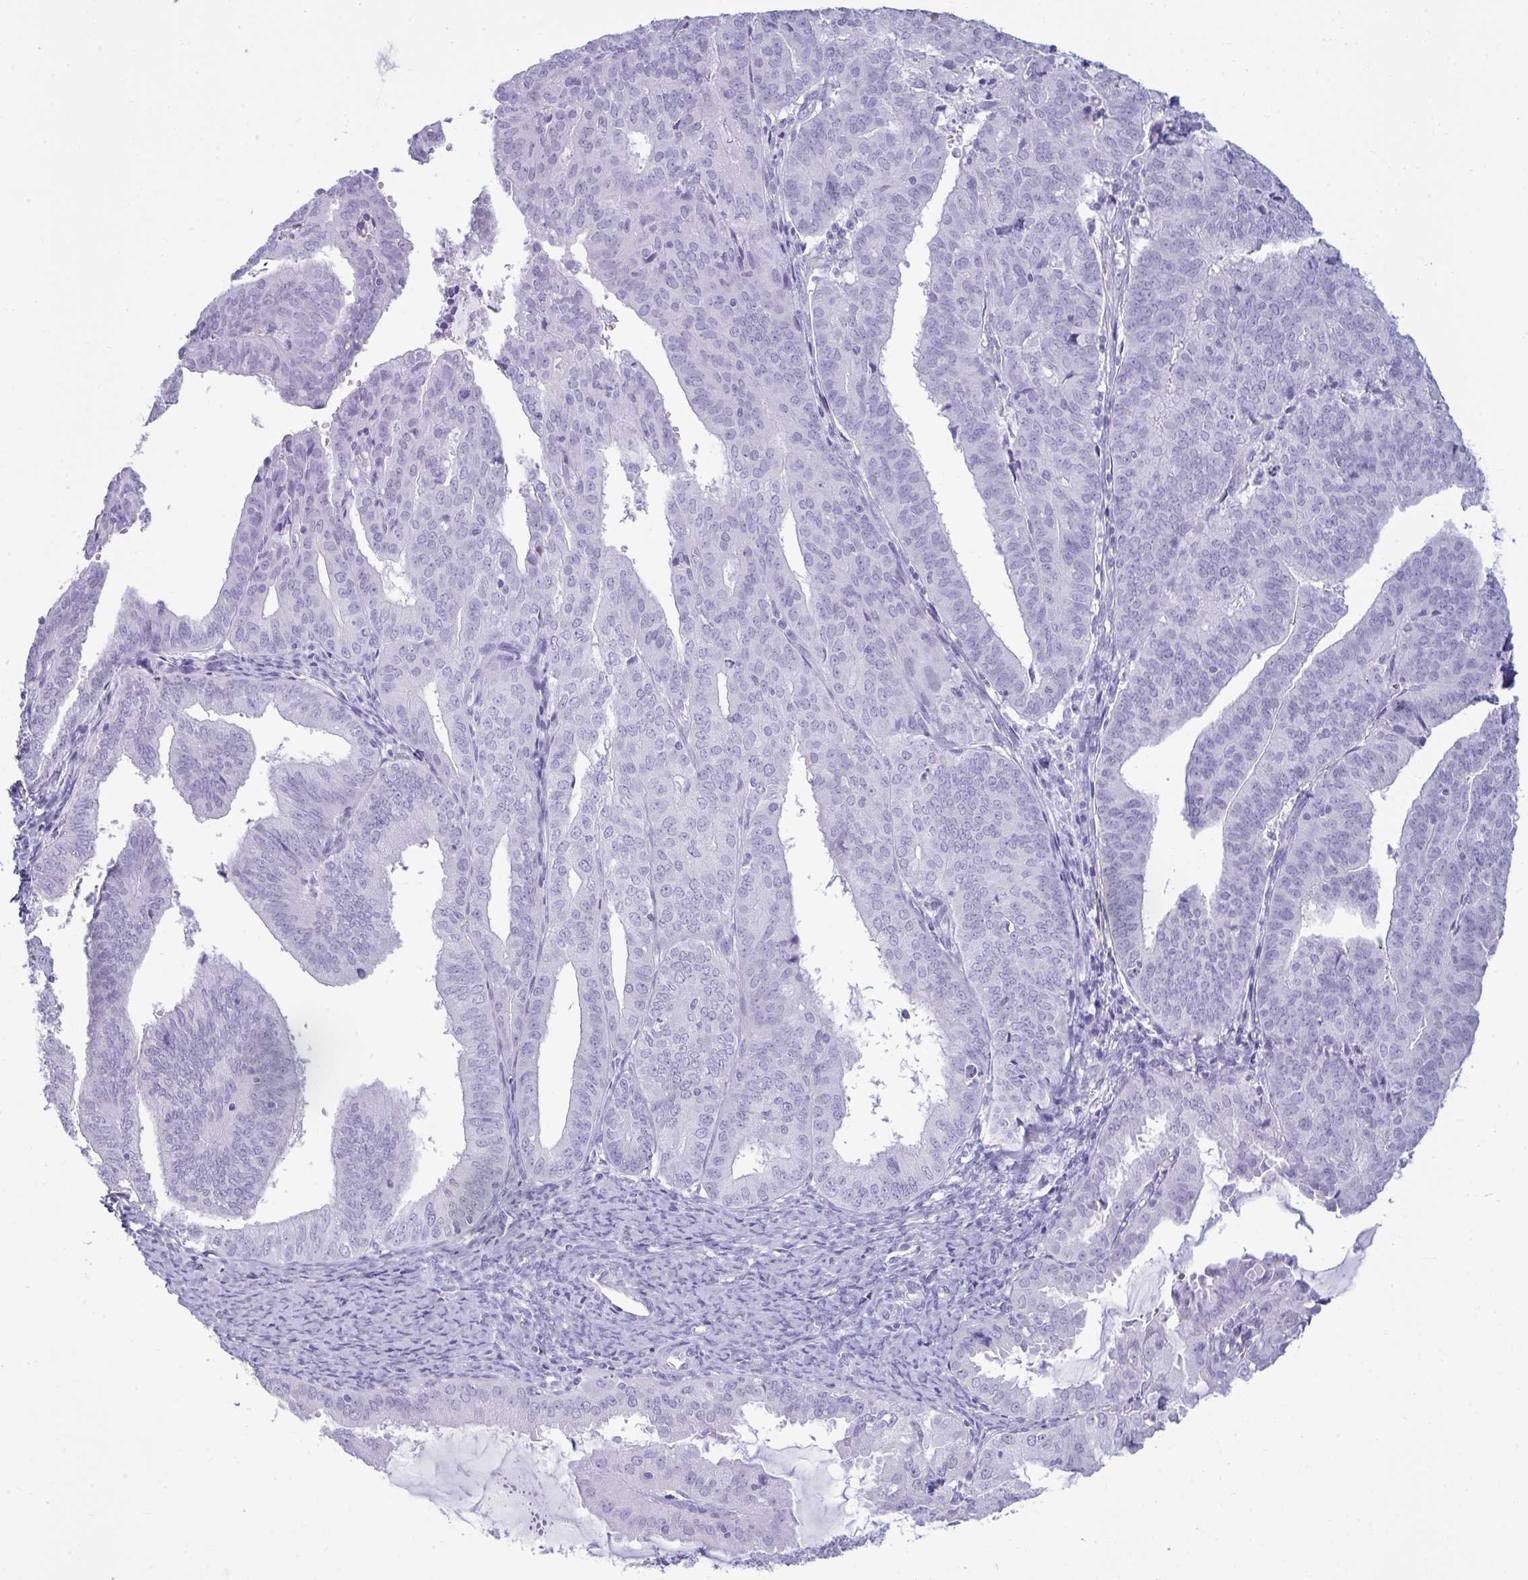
{"staining": {"intensity": "negative", "quantity": "none", "location": "none"}, "tissue": "endometrial cancer", "cell_type": "Tumor cells", "image_type": "cancer", "snomed": [{"axis": "morphology", "description": "Adenocarcinoma, NOS"}, {"axis": "topography", "description": "Endometrium"}], "caption": "This is an IHC micrograph of endometrial cancer. There is no expression in tumor cells.", "gene": "ANKRD60", "patient": {"sex": "female", "age": 70}}